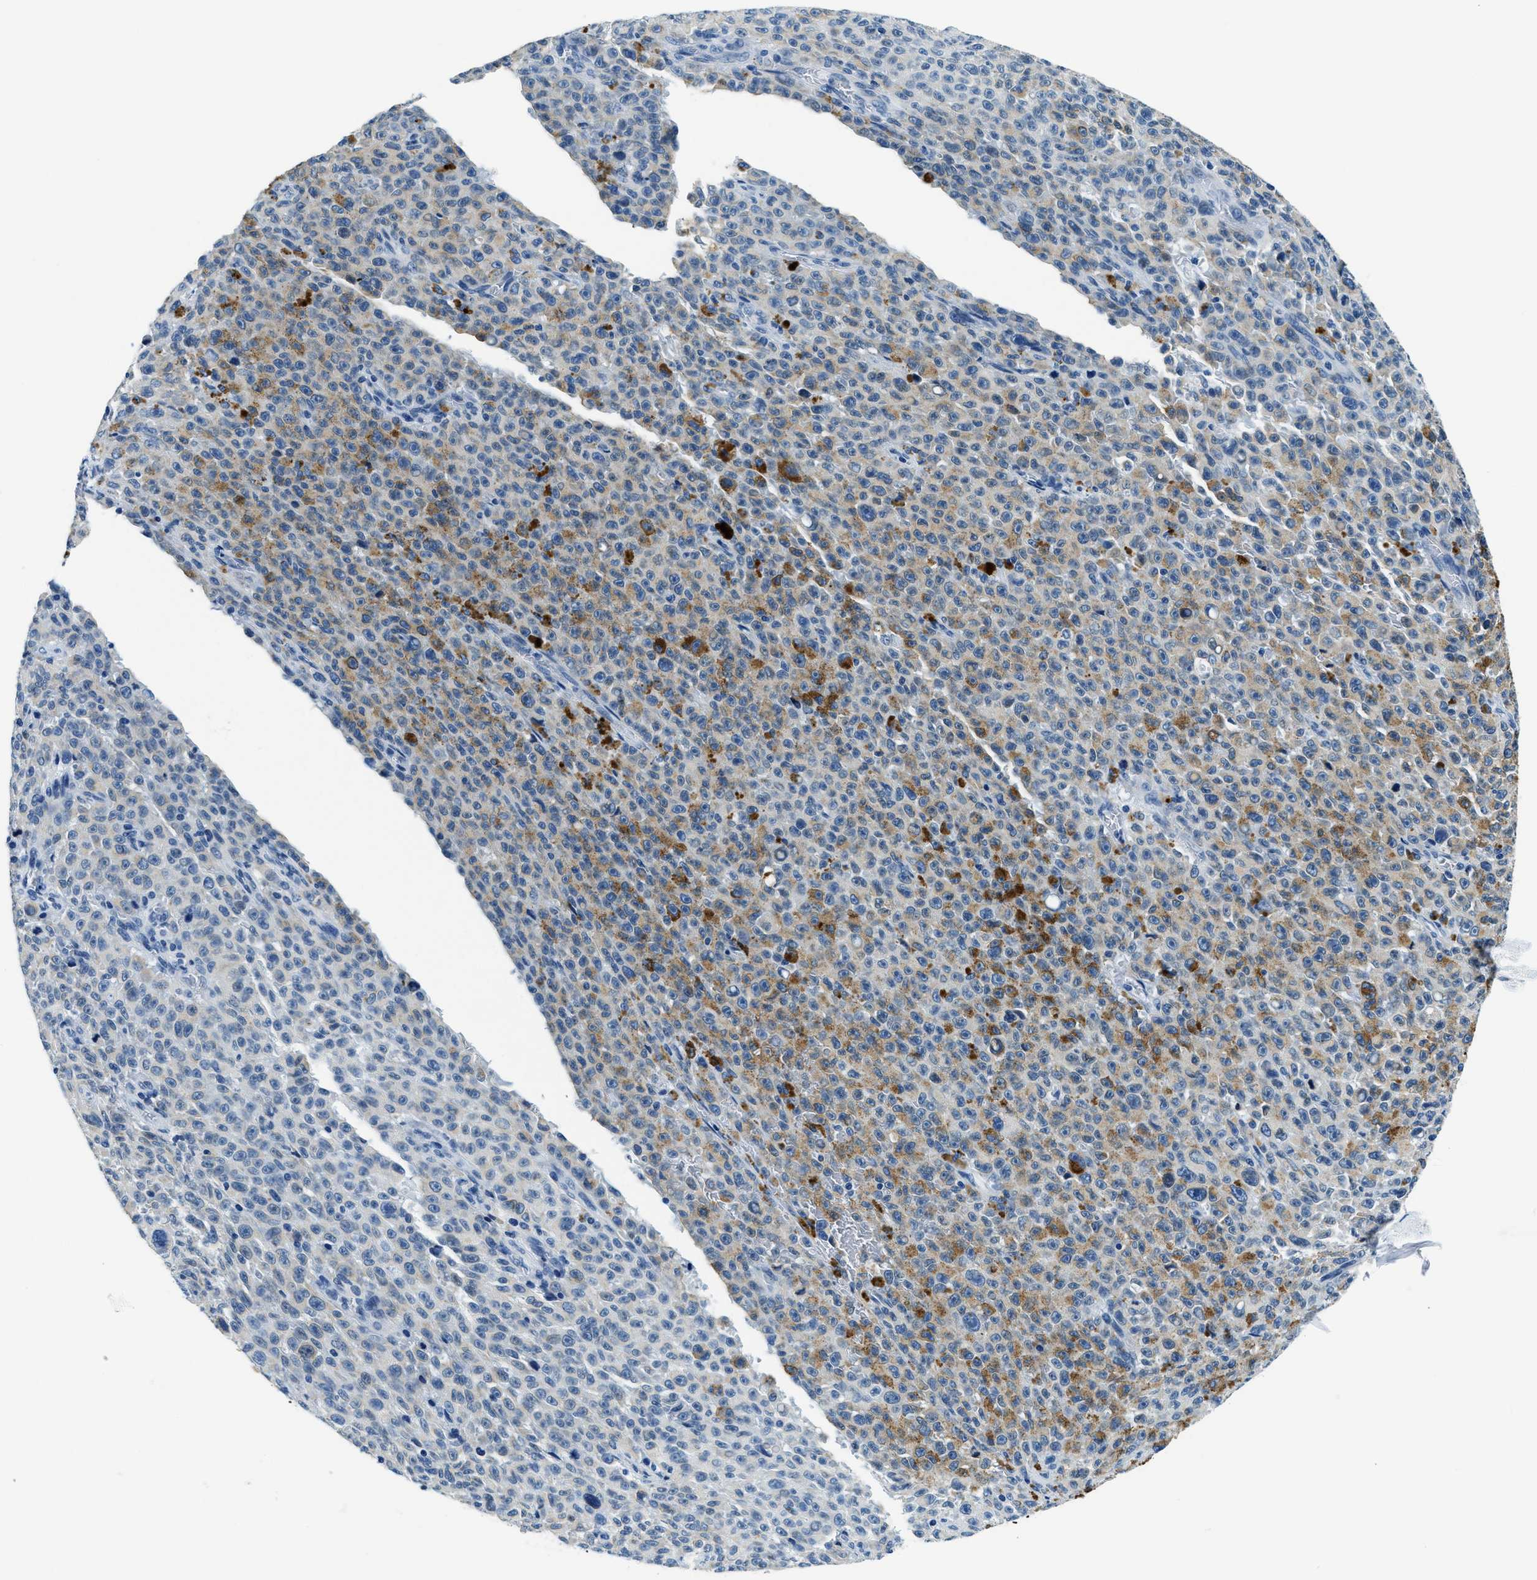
{"staining": {"intensity": "weak", "quantity": "25%-75%", "location": "cytoplasmic/membranous"}, "tissue": "melanoma", "cell_type": "Tumor cells", "image_type": "cancer", "snomed": [{"axis": "morphology", "description": "Malignant melanoma, NOS"}, {"axis": "topography", "description": "Skin"}], "caption": "A photomicrograph of malignant melanoma stained for a protein exhibits weak cytoplasmic/membranous brown staining in tumor cells. (DAB IHC, brown staining for protein, blue staining for nuclei).", "gene": "UBAC2", "patient": {"sex": "female", "age": 82}}